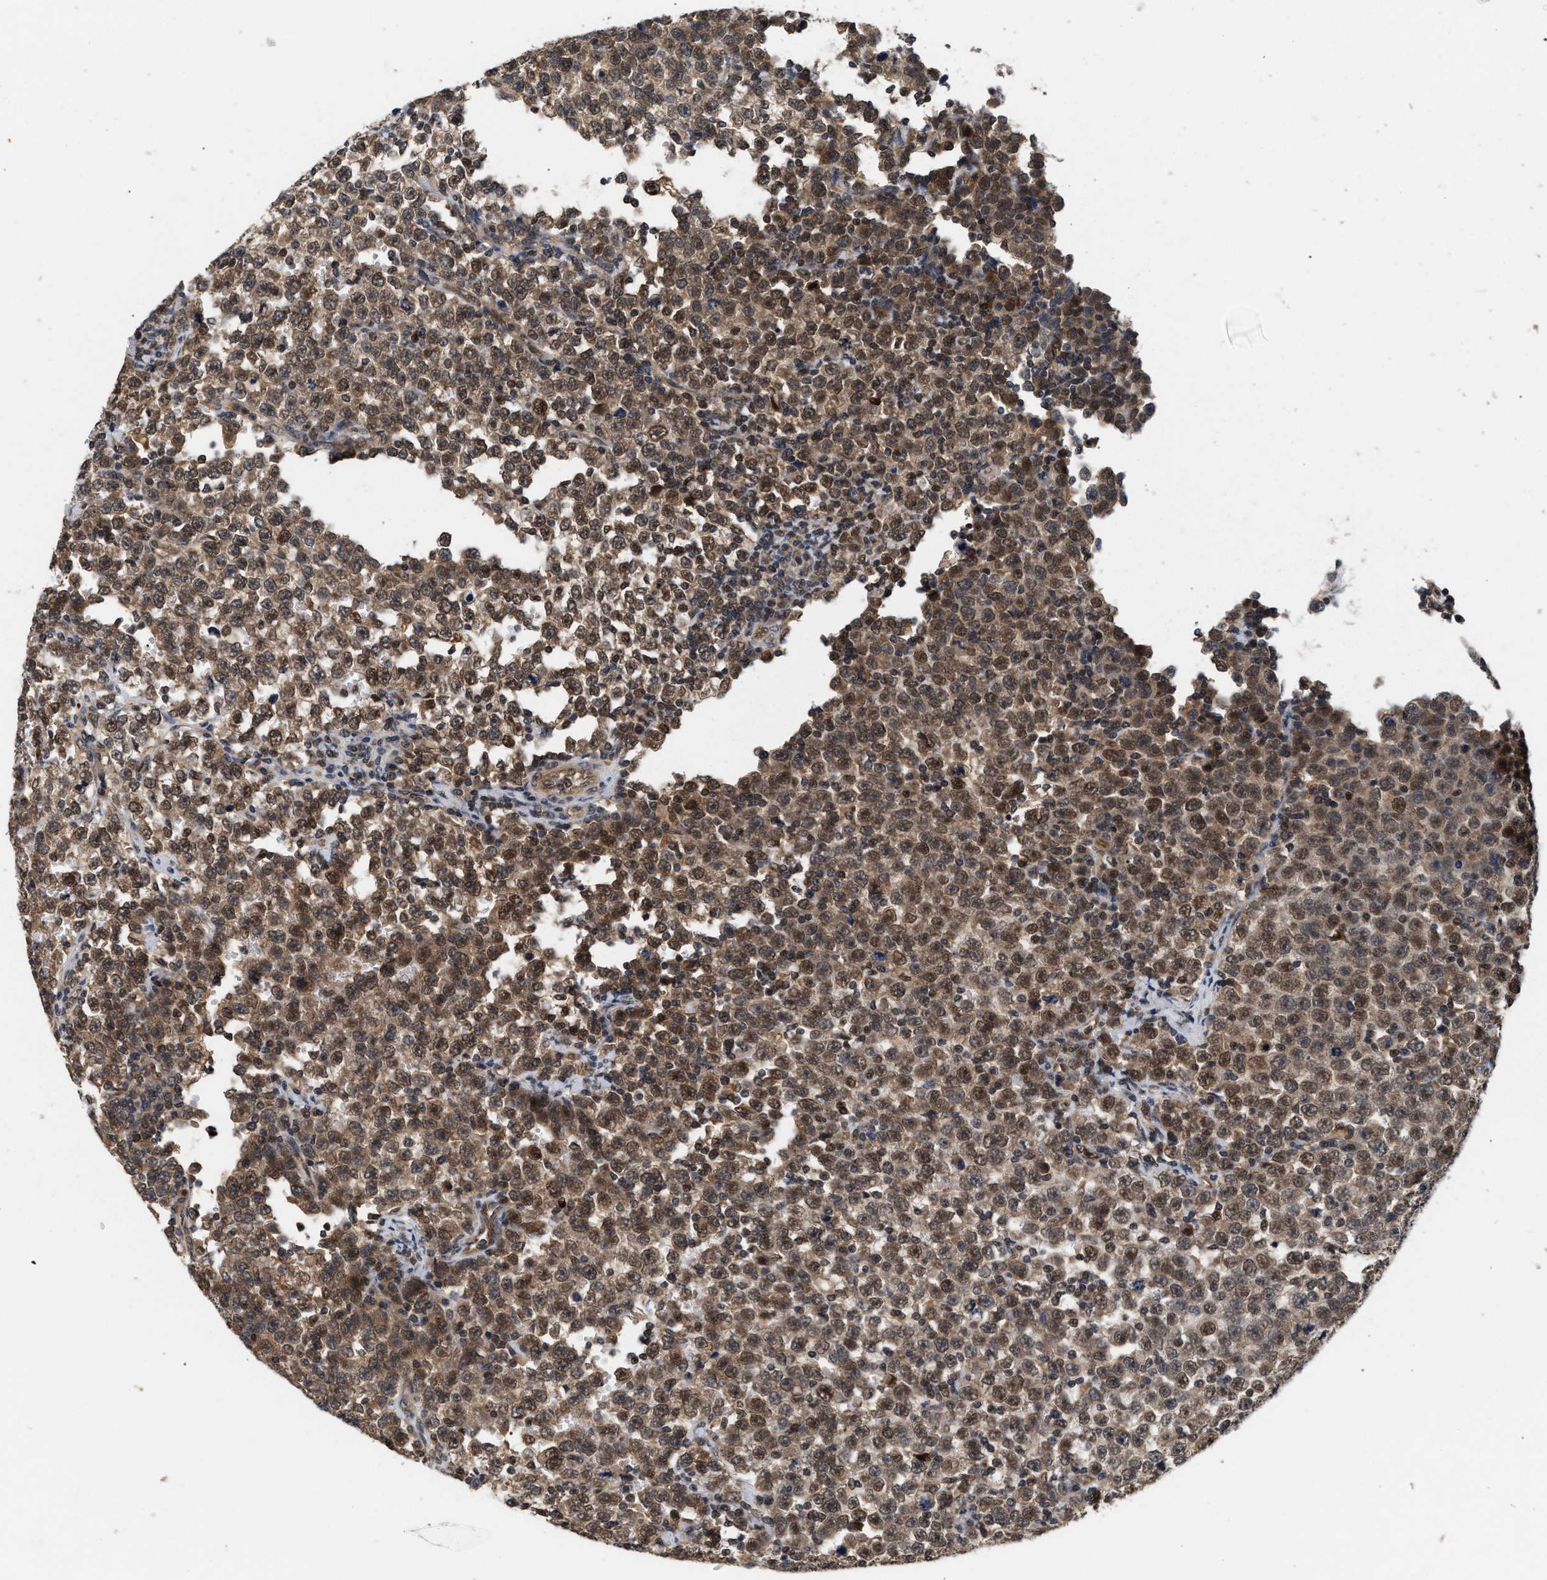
{"staining": {"intensity": "moderate", "quantity": ">75%", "location": "cytoplasmic/membranous,nuclear"}, "tissue": "testis cancer", "cell_type": "Tumor cells", "image_type": "cancer", "snomed": [{"axis": "morphology", "description": "Seminoma, NOS"}, {"axis": "topography", "description": "Testis"}], "caption": "Immunohistochemical staining of testis cancer (seminoma) displays medium levels of moderate cytoplasmic/membranous and nuclear protein expression in about >75% of tumor cells. (Stains: DAB in brown, nuclei in blue, Microscopy: brightfield microscopy at high magnification).", "gene": "ABHD5", "patient": {"sex": "male", "age": 43}}